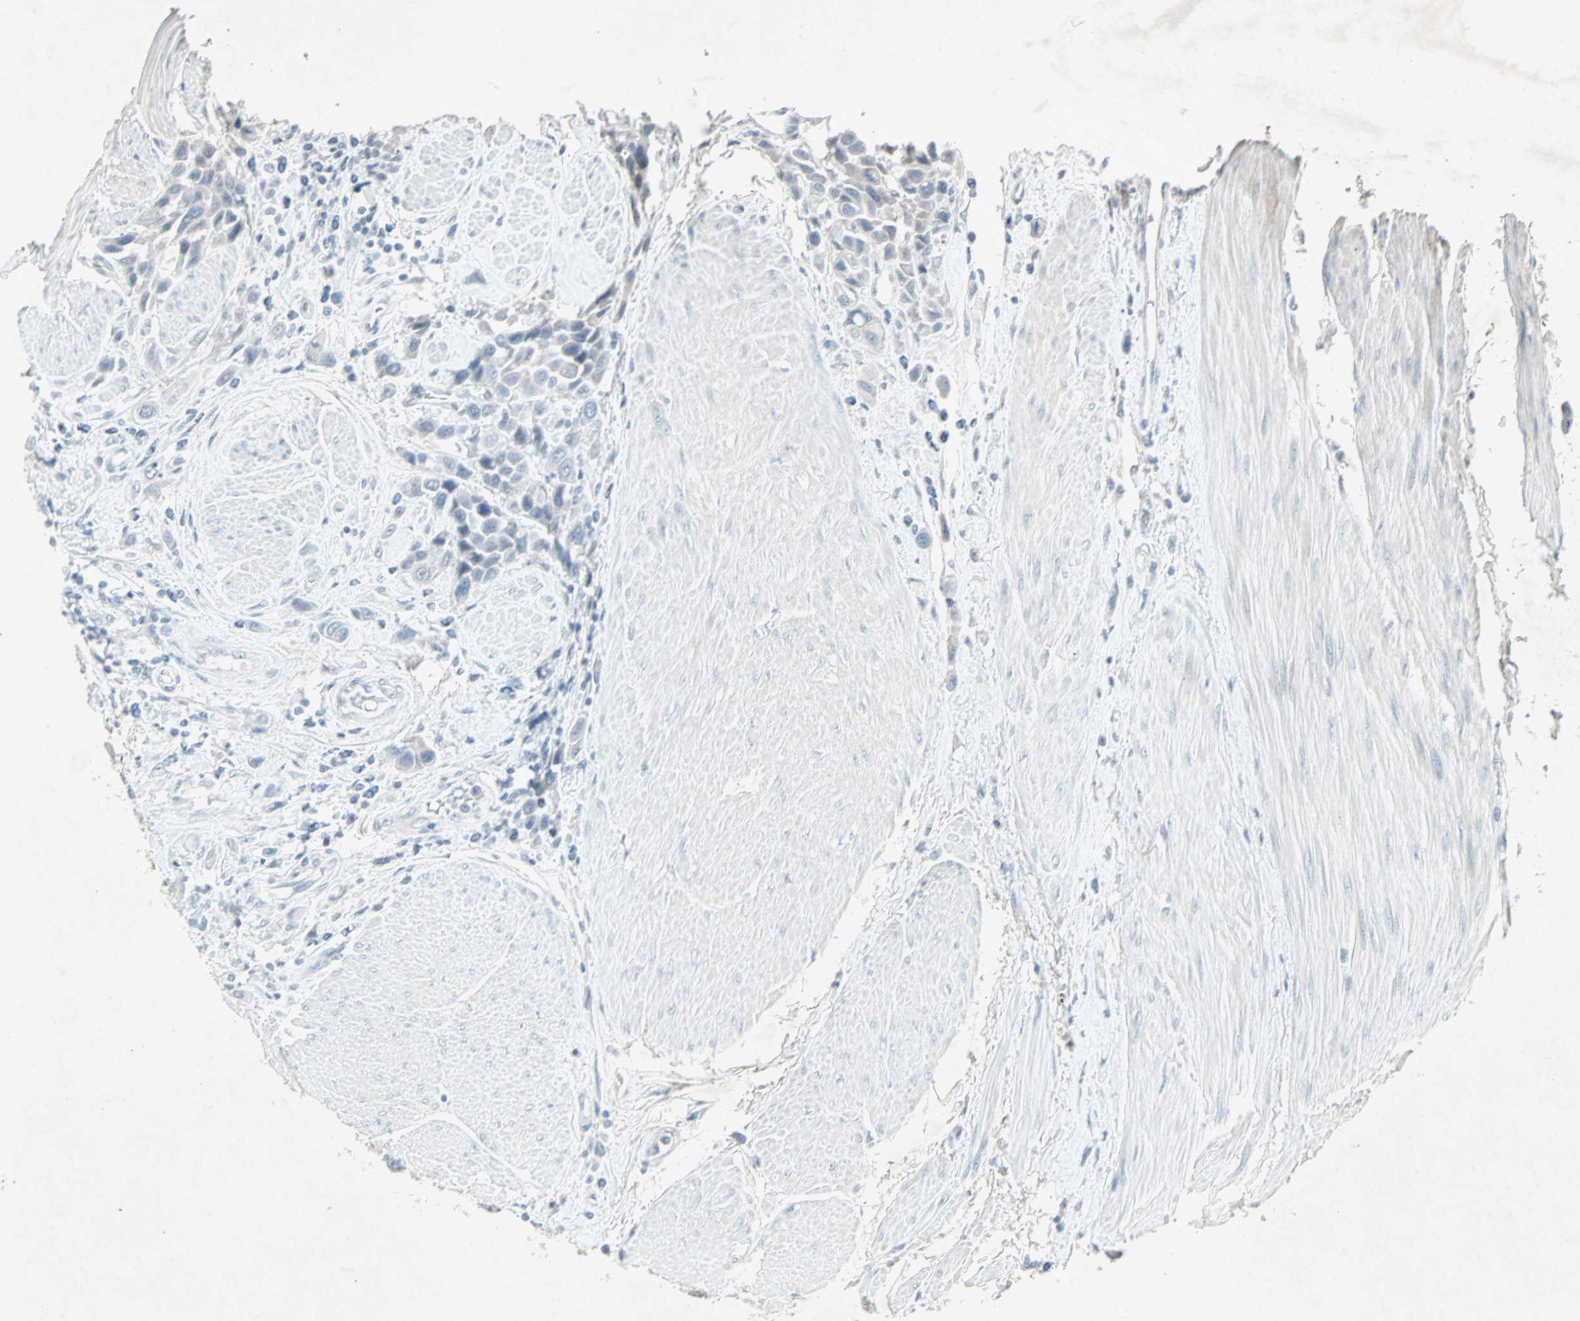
{"staining": {"intensity": "negative", "quantity": "none", "location": "none"}, "tissue": "urothelial cancer", "cell_type": "Tumor cells", "image_type": "cancer", "snomed": [{"axis": "morphology", "description": "Urothelial carcinoma, High grade"}, {"axis": "topography", "description": "Urinary bladder"}], "caption": "Tumor cells show no significant protein staining in high-grade urothelial carcinoma.", "gene": "LANCL3", "patient": {"sex": "male", "age": 50}}